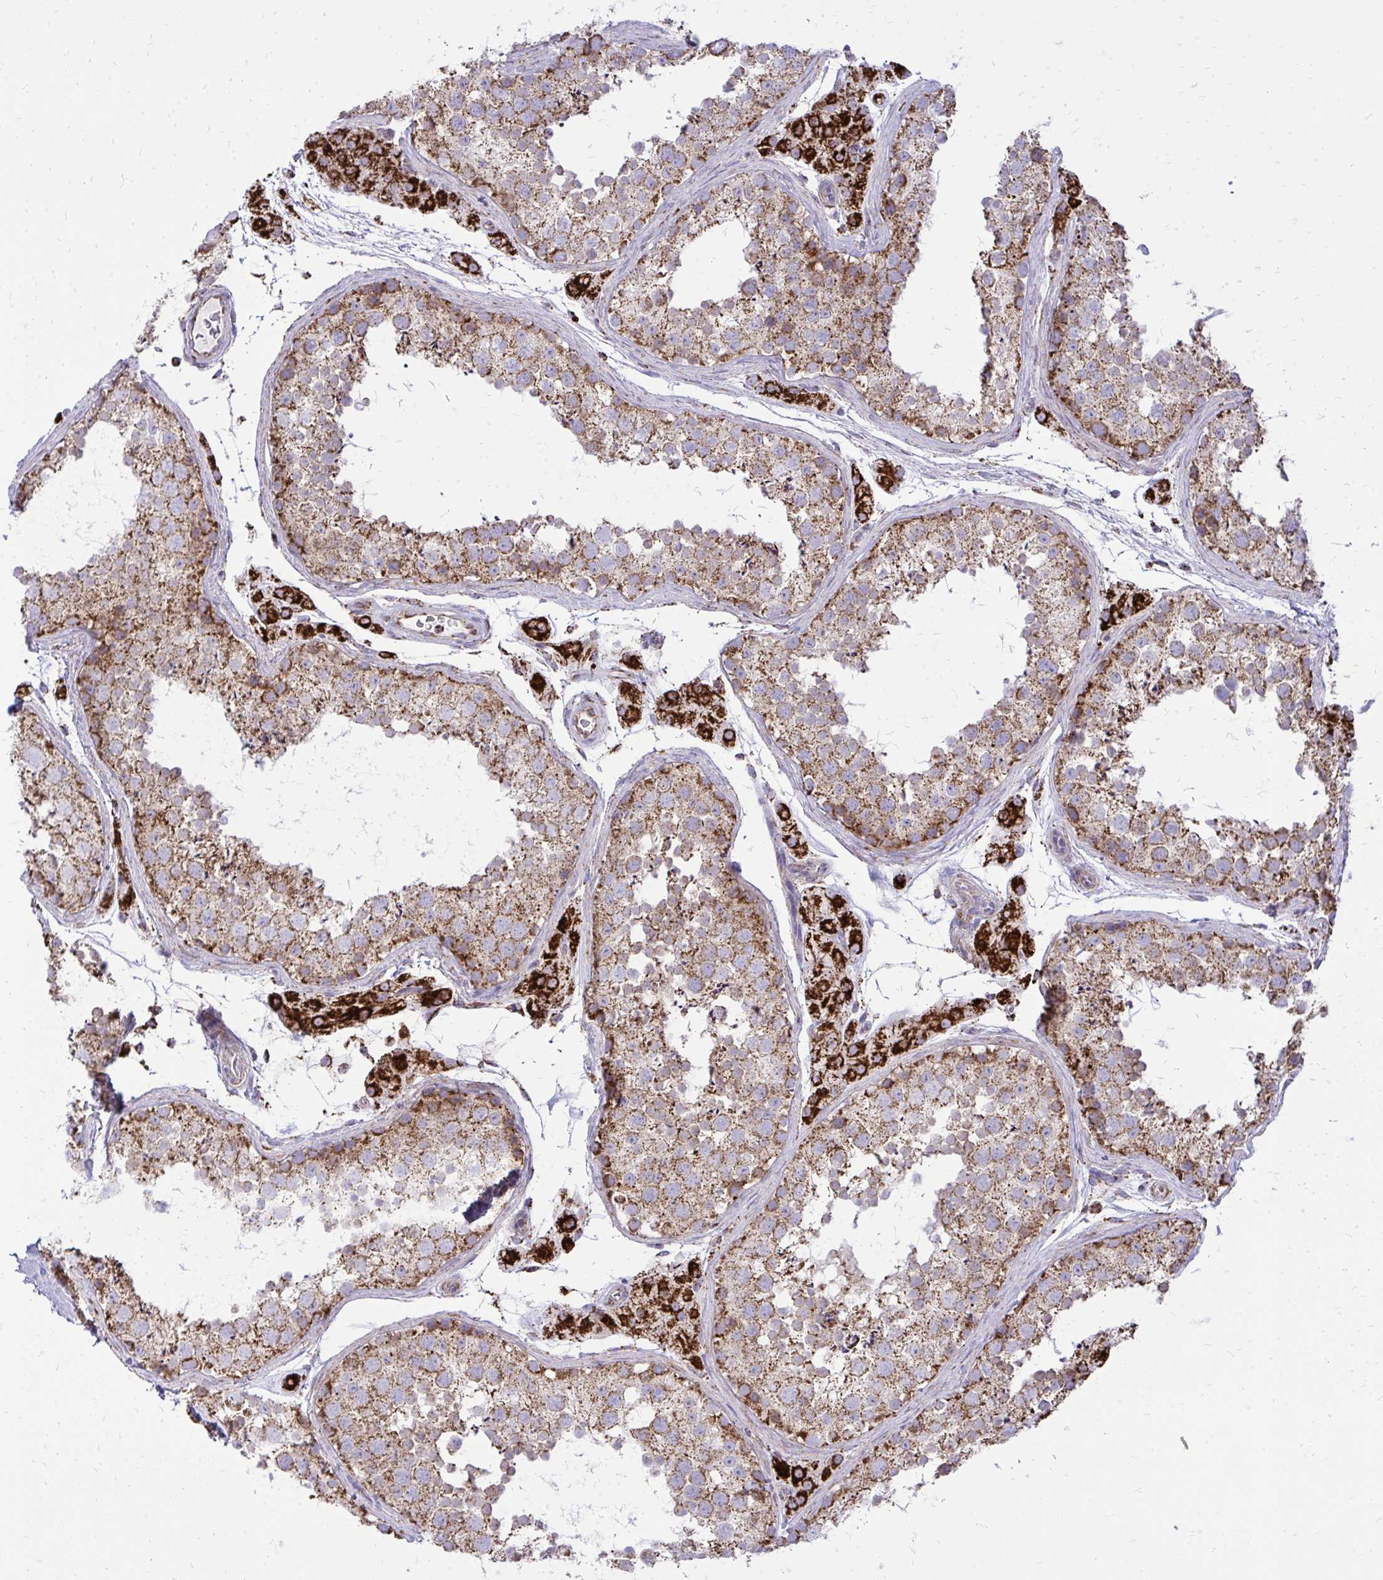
{"staining": {"intensity": "moderate", "quantity": ">75%", "location": "cytoplasmic/membranous"}, "tissue": "testis", "cell_type": "Cells in seminiferous ducts", "image_type": "normal", "snomed": [{"axis": "morphology", "description": "Normal tissue, NOS"}, {"axis": "topography", "description": "Testis"}], "caption": "Benign testis was stained to show a protein in brown. There is medium levels of moderate cytoplasmic/membranous expression in about >75% of cells in seminiferous ducts.", "gene": "SPTBN2", "patient": {"sex": "male", "age": 41}}